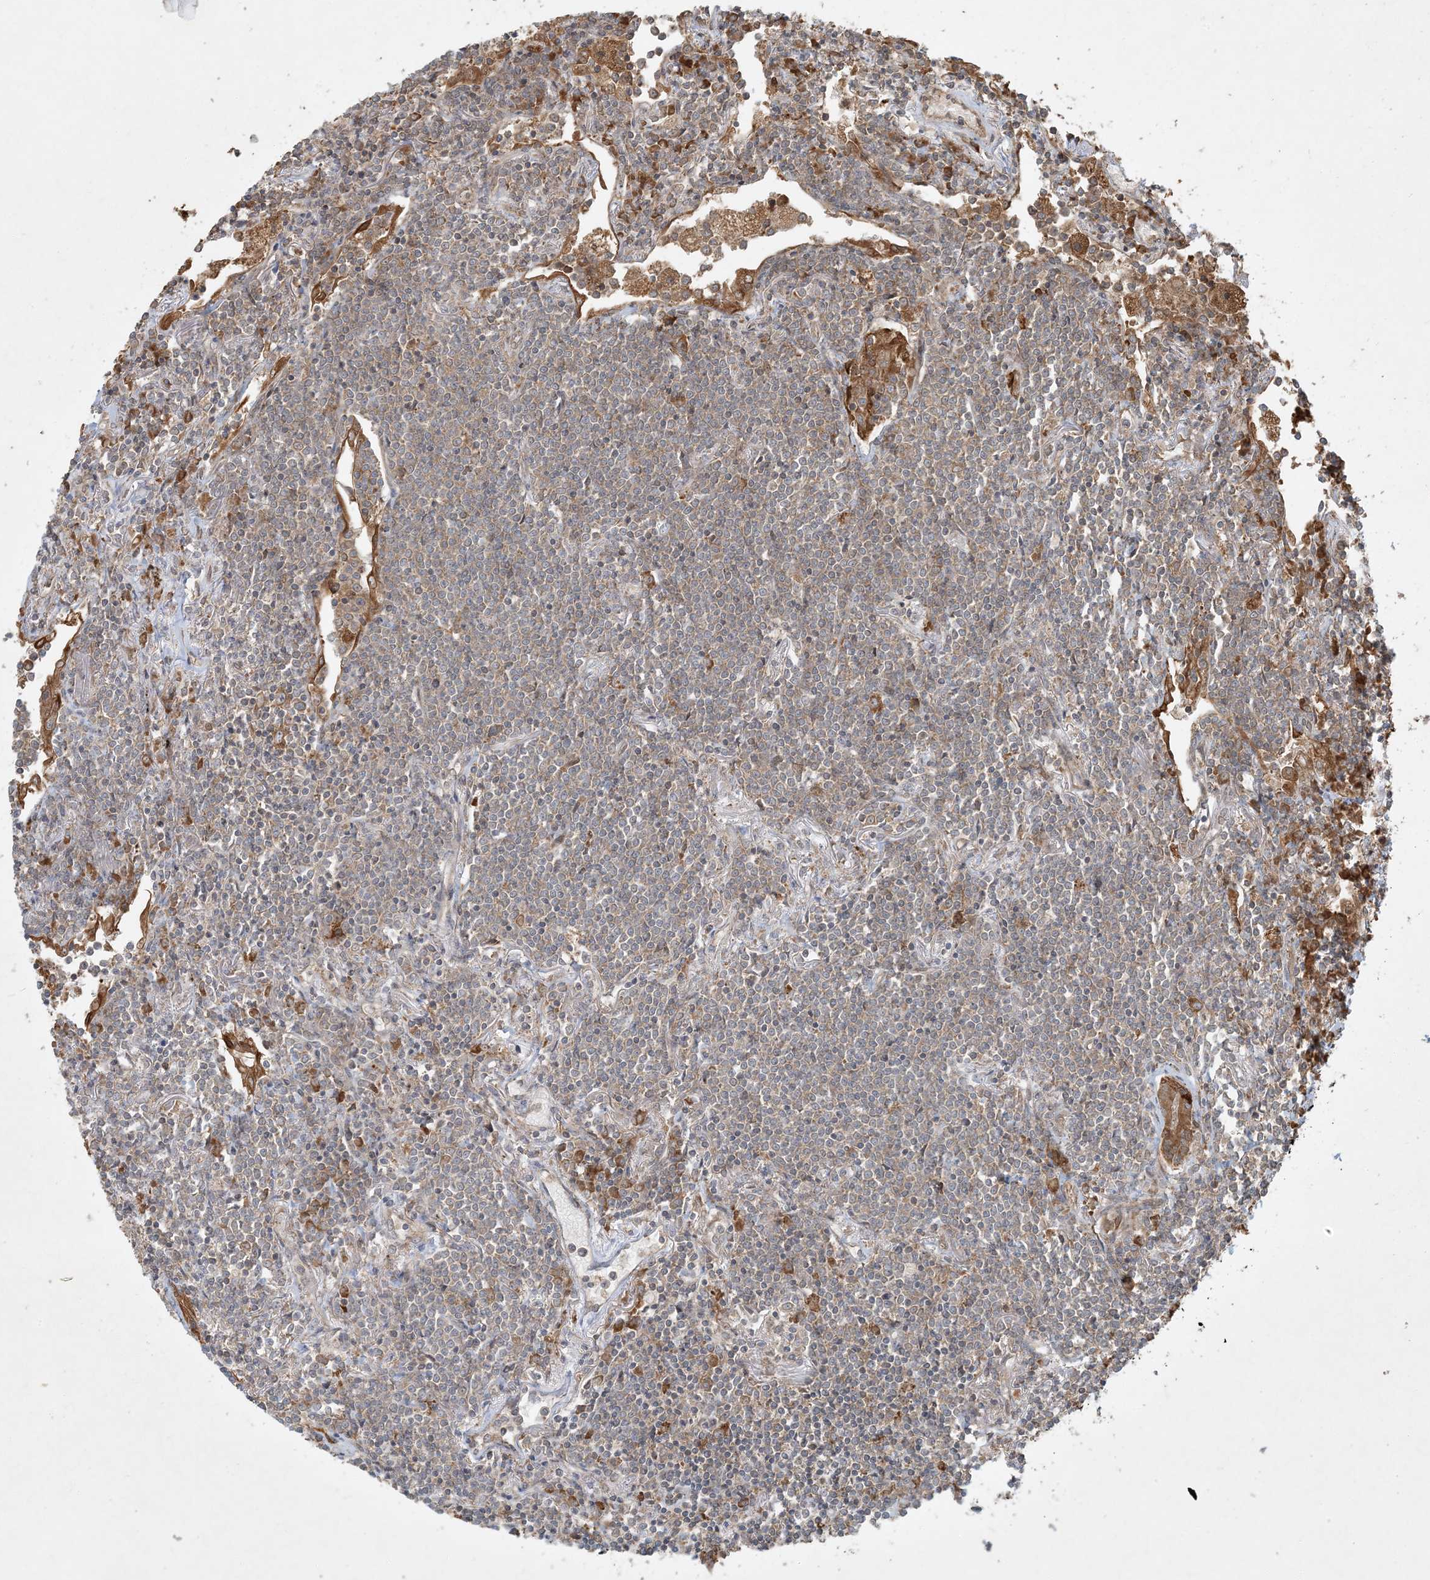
{"staining": {"intensity": "weak", "quantity": ">75%", "location": "cytoplasmic/membranous"}, "tissue": "lymphoma", "cell_type": "Tumor cells", "image_type": "cancer", "snomed": [{"axis": "morphology", "description": "Malignant lymphoma, non-Hodgkin's type, Low grade"}, {"axis": "topography", "description": "Lung"}], "caption": "IHC histopathology image of neoplastic tissue: lymphoma stained using immunohistochemistry (IHC) demonstrates low levels of weak protein expression localized specifically in the cytoplasmic/membranous of tumor cells, appearing as a cytoplasmic/membranous brown color.", "gene": "COMMD8", "patient": {"sex": "female", "age": 71}}